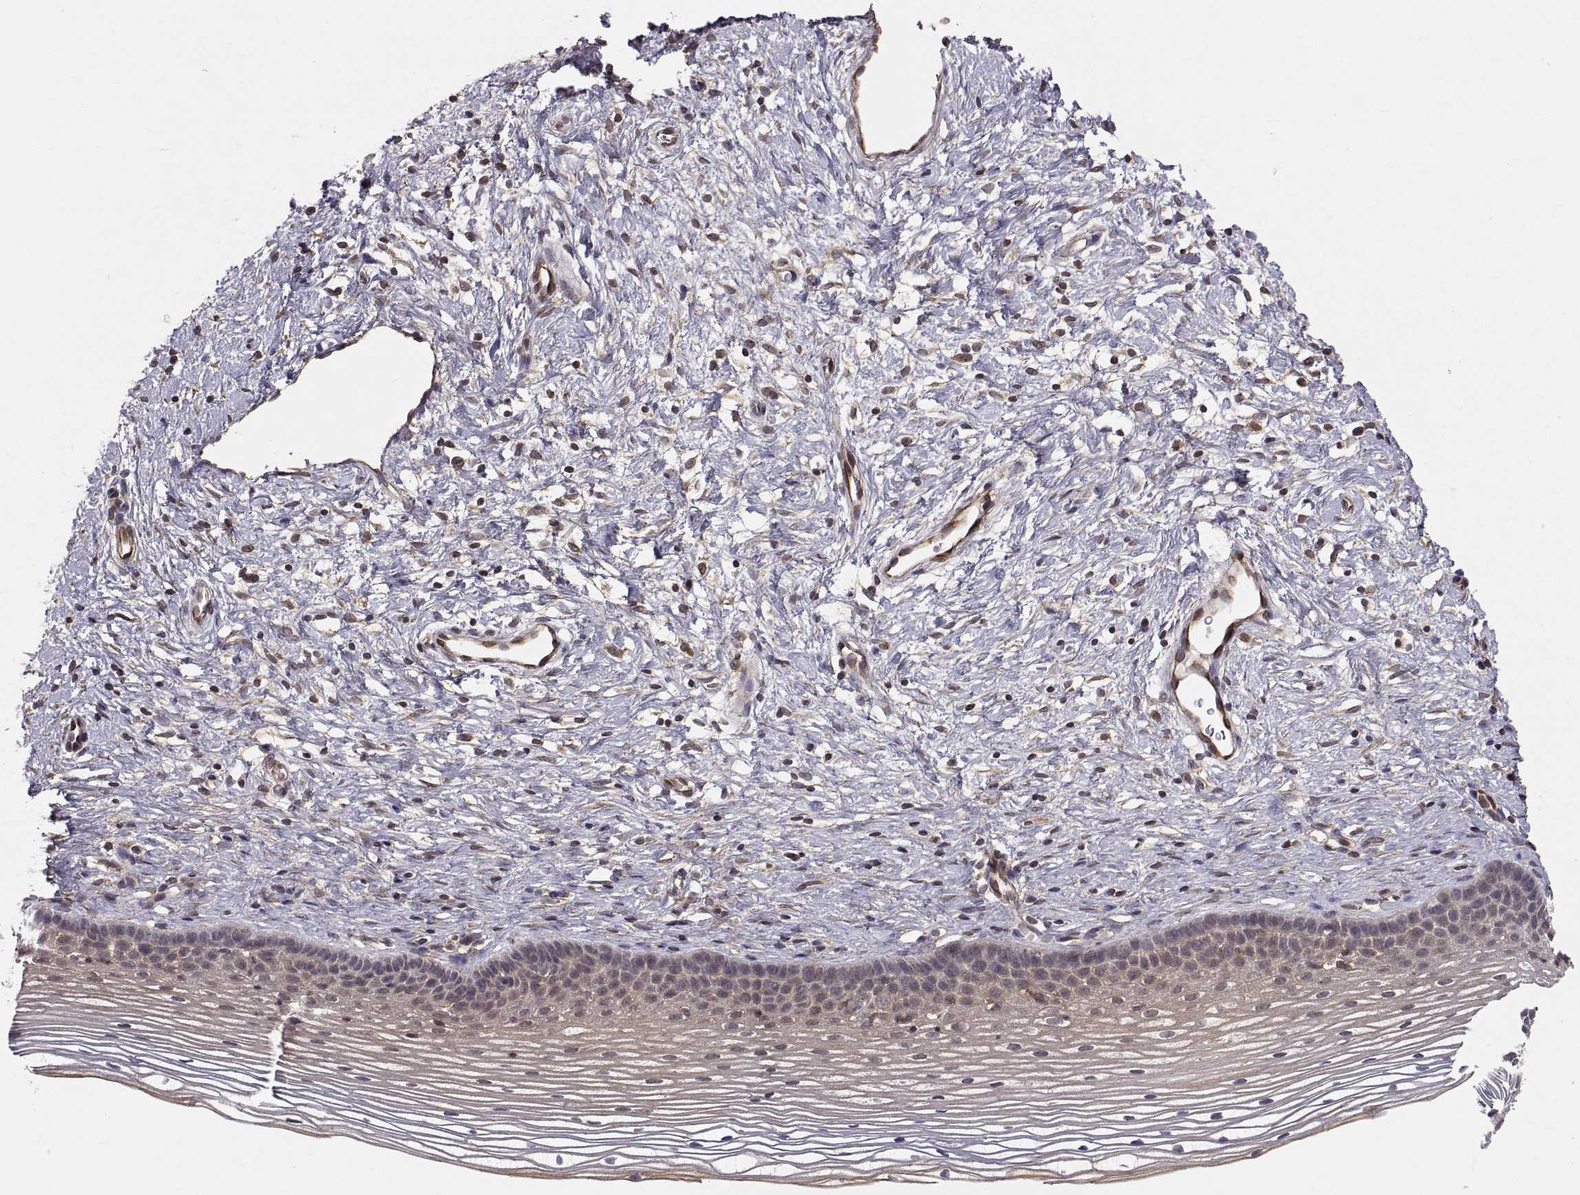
{"staining": {"intensity": "moderate", "quantity": "<25%", "location": "cytoplasmic/membranous"}, "tissue": "cervix", "cell_type": "Squamous epithelial cells", "image_type": "normal", "snomed": [{"axis": "morphology", "description": "Normal tissue, NOS"}, {"axis": "topography", "description": "Cervix"}], "caption": "Immunohistochemical staining of benign cervix shows moderate cytoplasmic/membranous protein expression in about <25% of squamous epithelial cells.", "gene": "ABL2", "patient": {"sex": "female", "age": 39}}